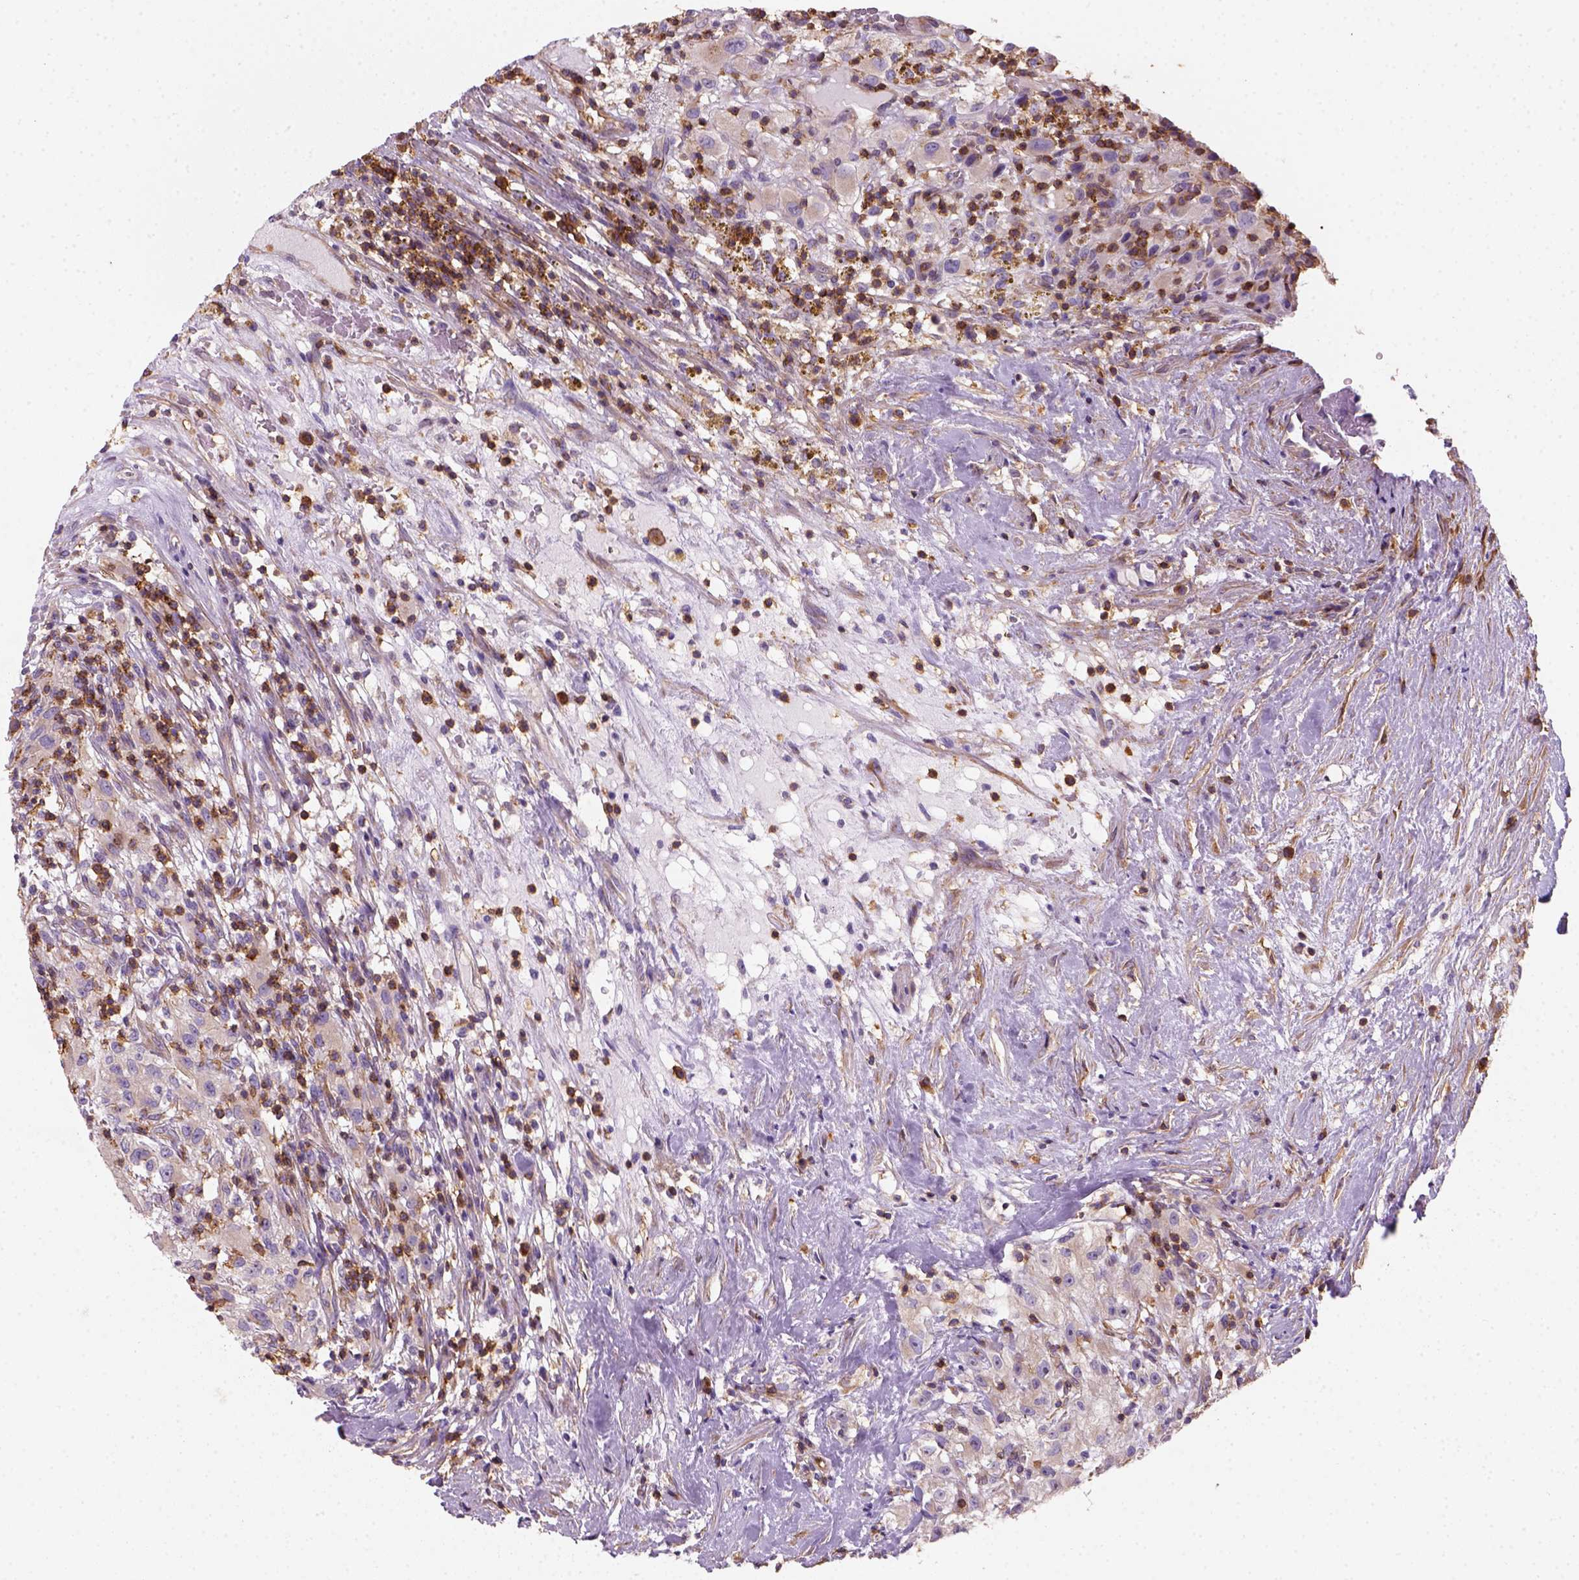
{"staining": {"intensity": "negative", "quantity": "none", "location": "none"}, "tissue": "renal cancer", "cell_type": "Tumor cells", "image_type": "cancer", "snomed": [{"axis": "morphology", "description": "Adenocarcinoma, NOS"}, {"axis": "topography", "description": "Kidney"}], "caption": "This is an IHC image of human adenocarcinoma (renal). There is no expression in tumor cells.", "gene": "GPRC5D", "patient": {"sex": "female", "age": 67}}